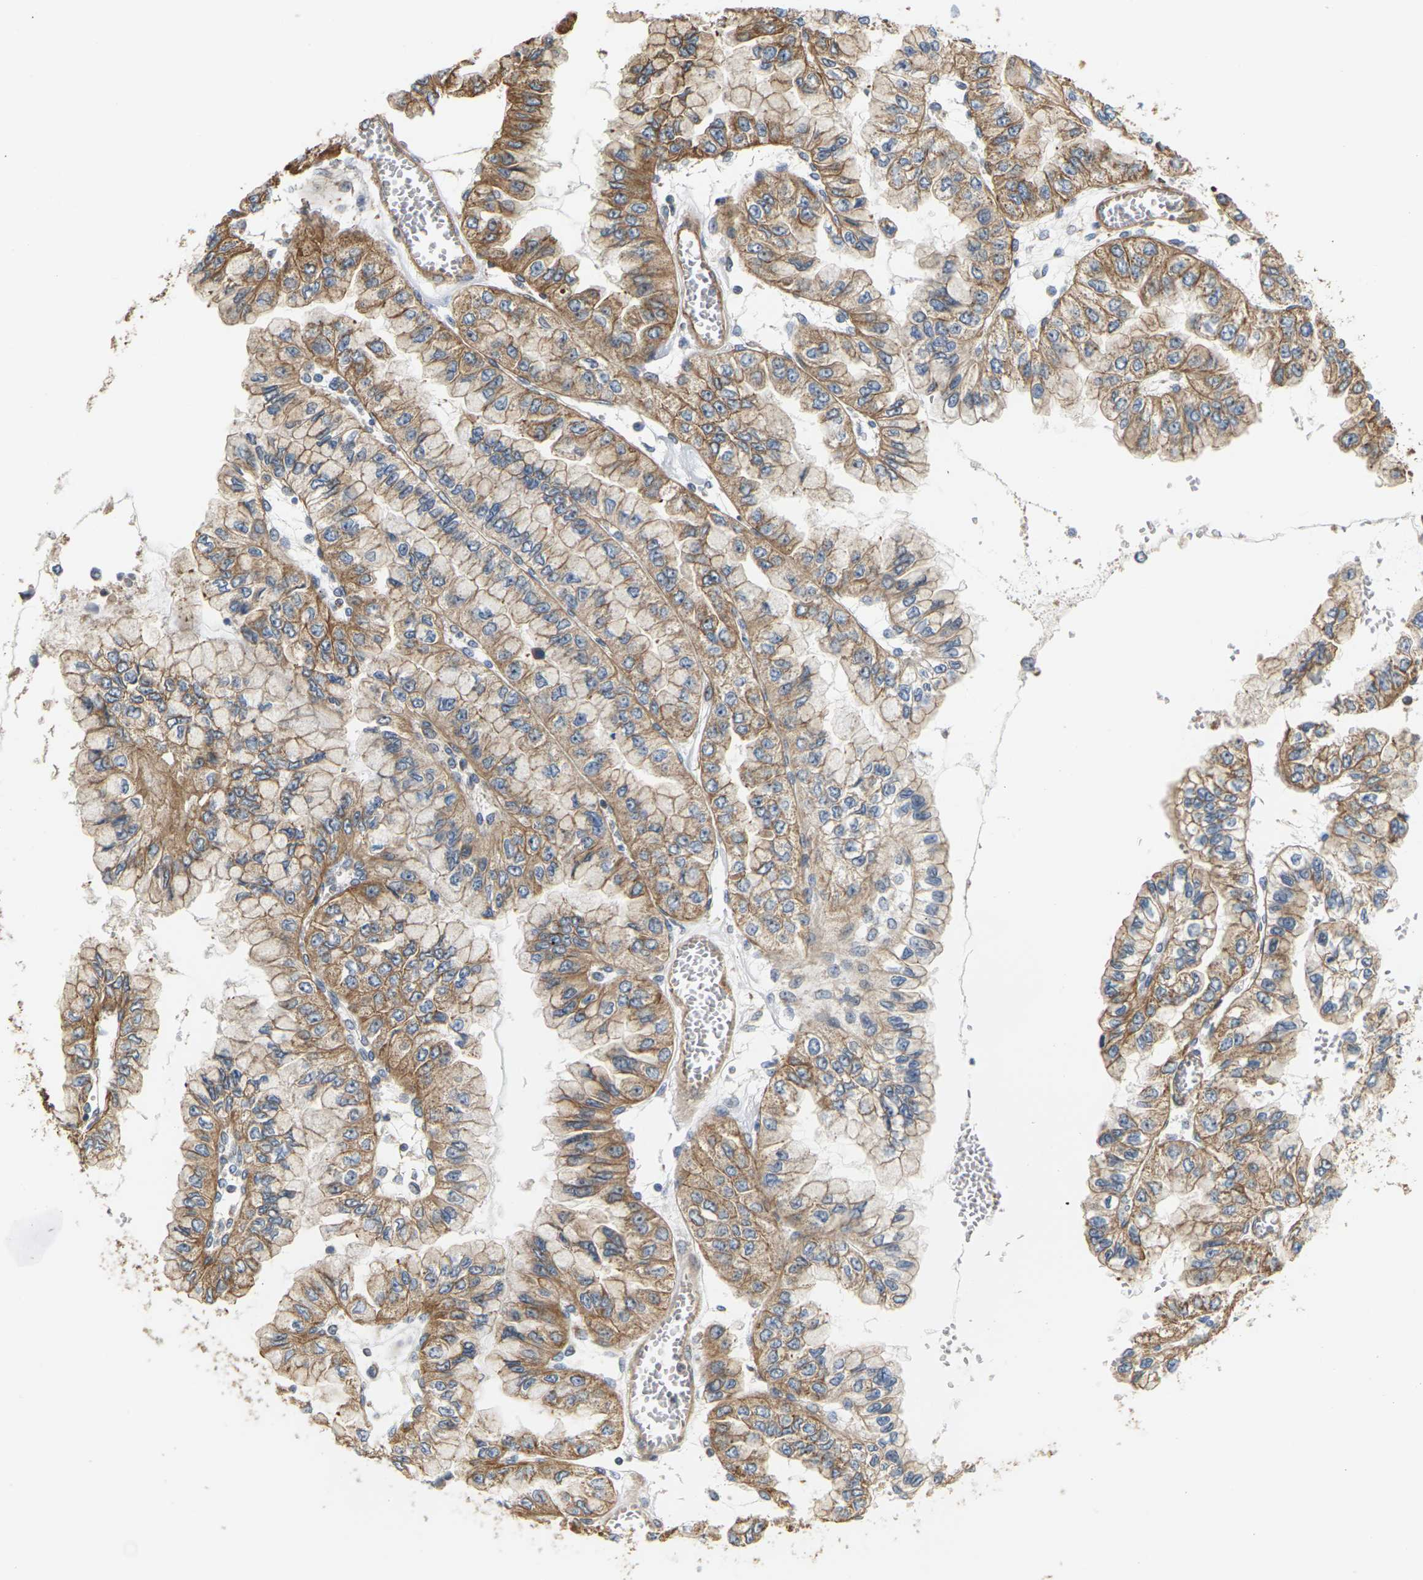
{"staining": {"intensity": "moderate", "quantity": ">75%", "location": "cytoplasmic/membranous"}, "tissue": "liver cancer", "cell_type": "Tumor cells", "image_type": "cancer", "snomed": [{"axis": "morphology", "description": "Cholangiocarcinoma"}, {"axis": "topography", "description": "Liver"}], "caption": "Cholangiocarcinoma (liver) stained with IHC reveals moderate cytoplasmic/membranous expression in approximately >75% of tumor cells.", "gene": "PCDHB4", "patient": {"sex": "female", "age": 79}}